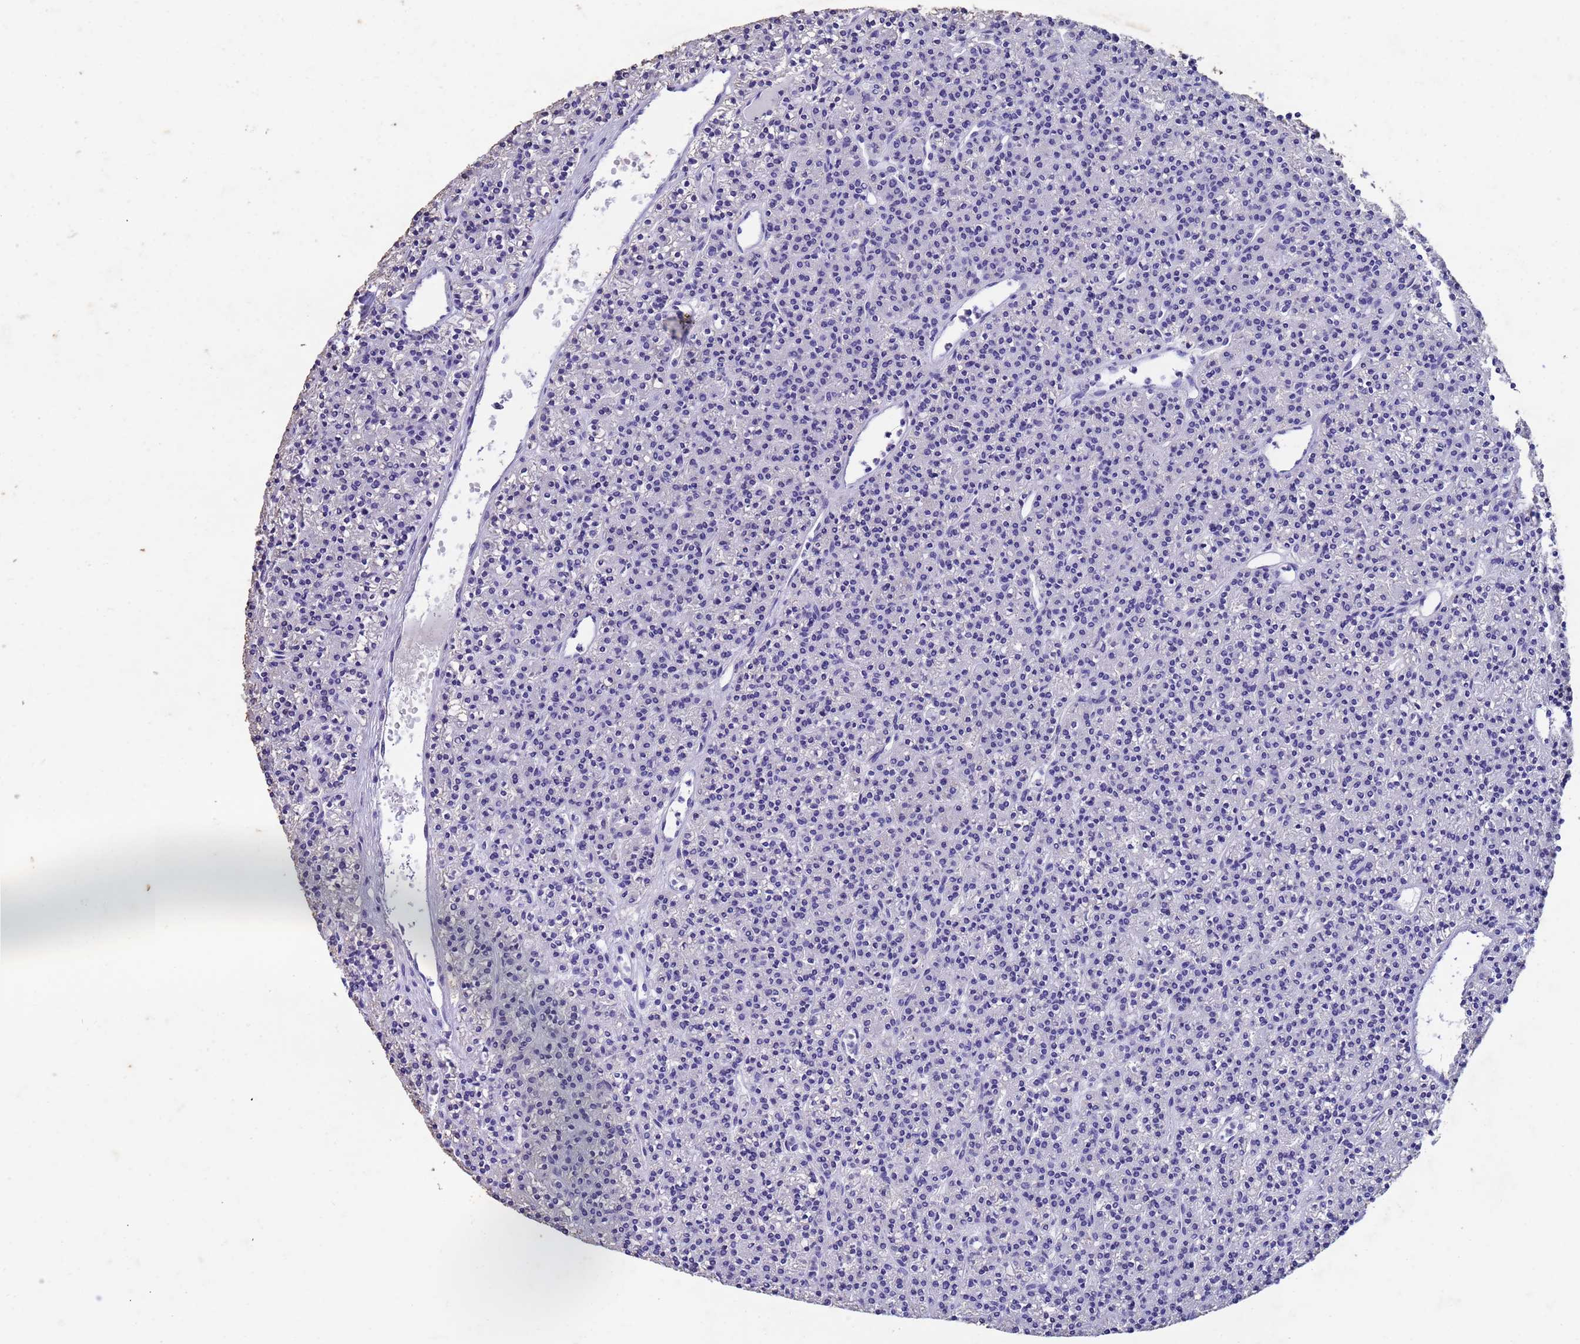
{"staining": {"intensity": "negative", "quantity": "none", "location": "none"}, "tissue": "parathyroid gland", "cell_type": "Glandular cells", "image_type": "normal", "snomed": [{"axis": "morphology", "description": "Normal tissue, NOS"}, {"axis": "topography", "description": "Parathyroid gland"}], "caption": "The photomicrograph reveals no staining of glandular cells in benign parathyroid gland. The staining is performed using DAB brown chromogen with nuclei counter-stained in using hematoxylin.", "gene": "CSTB", "patient": {"sex": "female", "age": 45}}